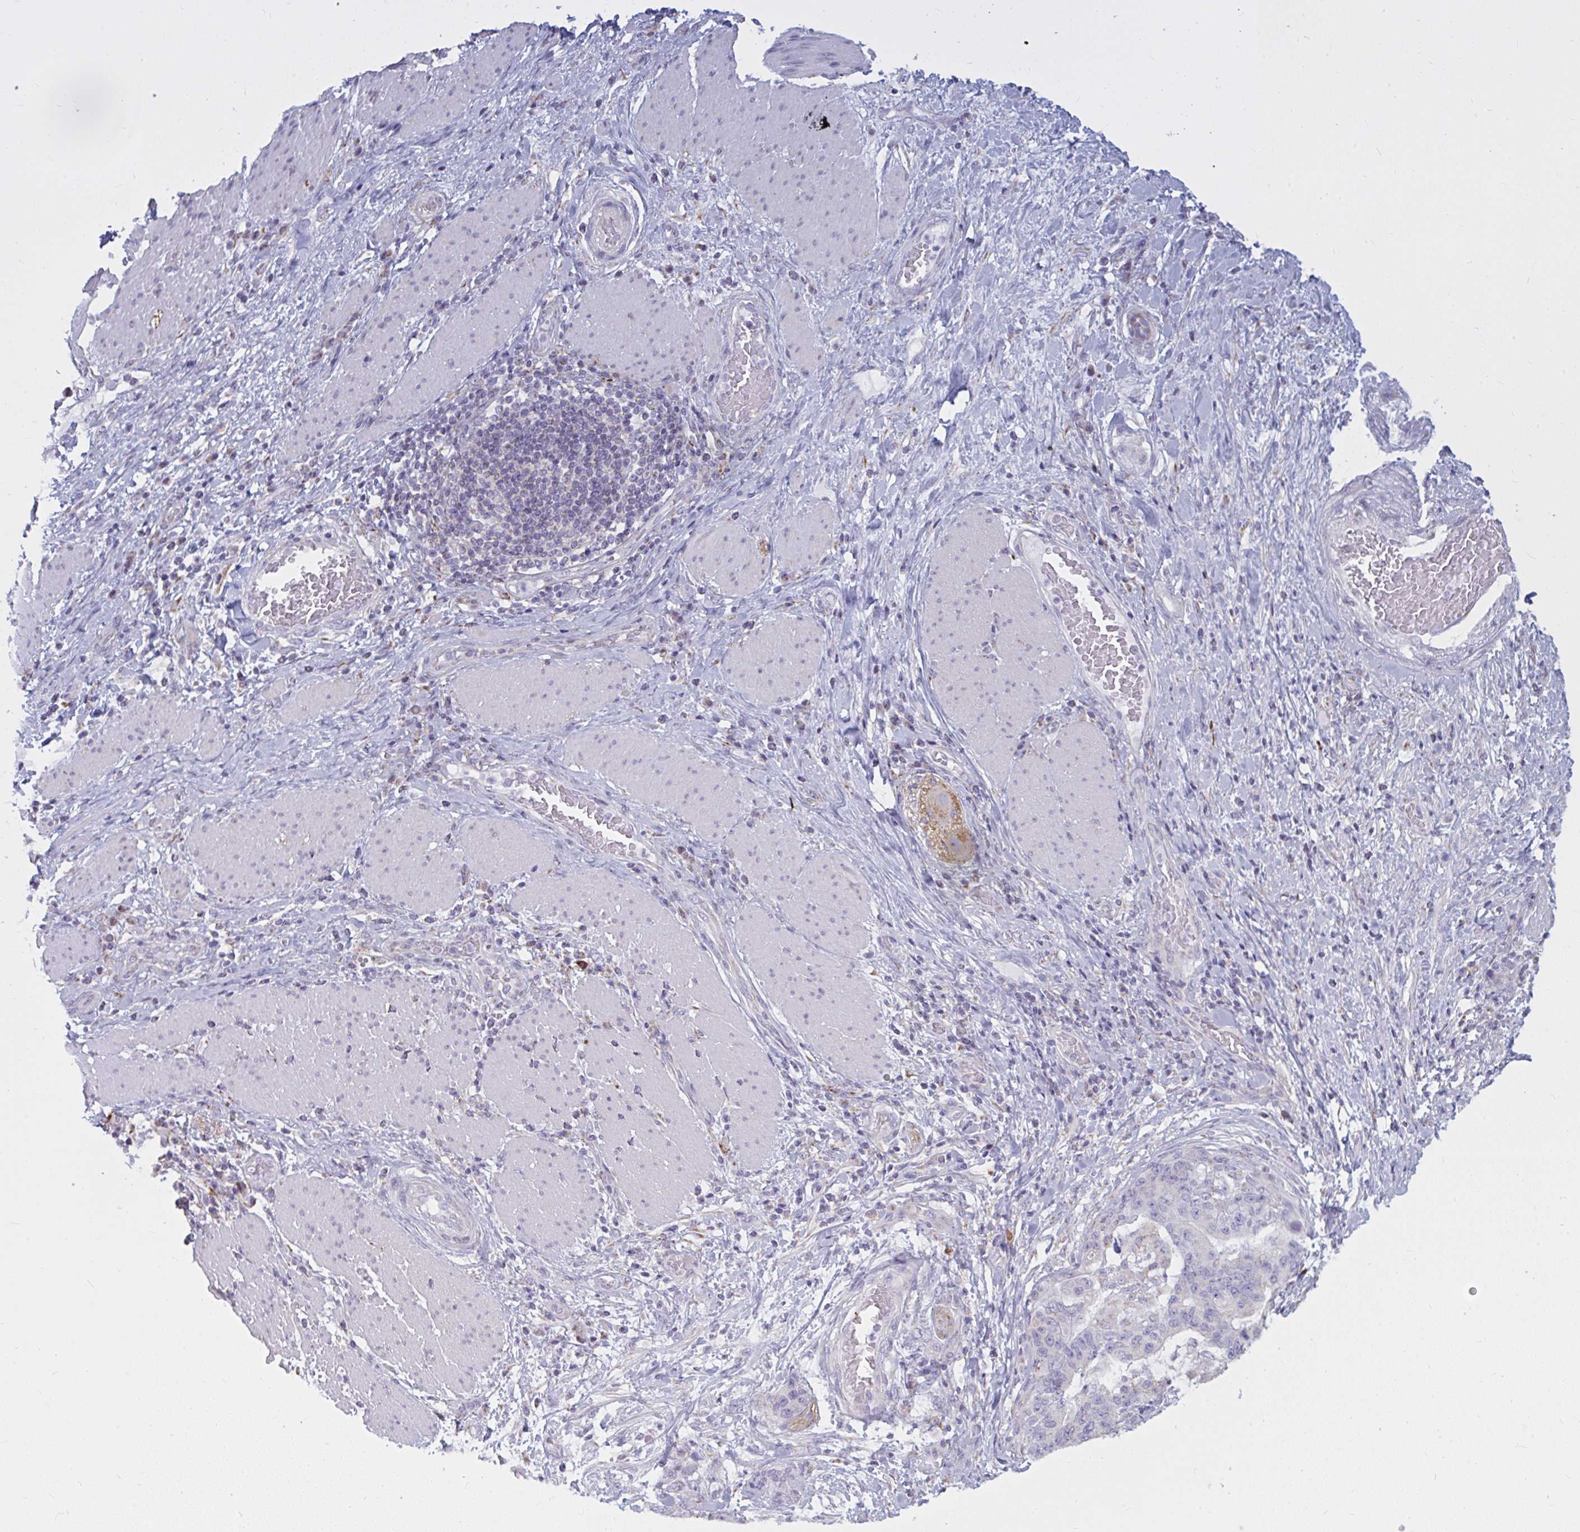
{"staining": {"intensity": "negative", "quantity": "none", "location": "none"}, "tissue": "stomach cancer", "cell_type": "Tumor cells", "image_type": "cancer", "snomed": [{"axis": "morphology", "description": "Normal tissue, NOS"}, {"axis": "morphology", "description": "Adenocarcinoma, NOS"}, {"axis": "topography", "description": "Stomach"}], "caption": "Tumor cells are negative for brown protein staining in stomach cancer.", "gene": "ATG9A", "patient": {"sex": "female", "age": 64}}